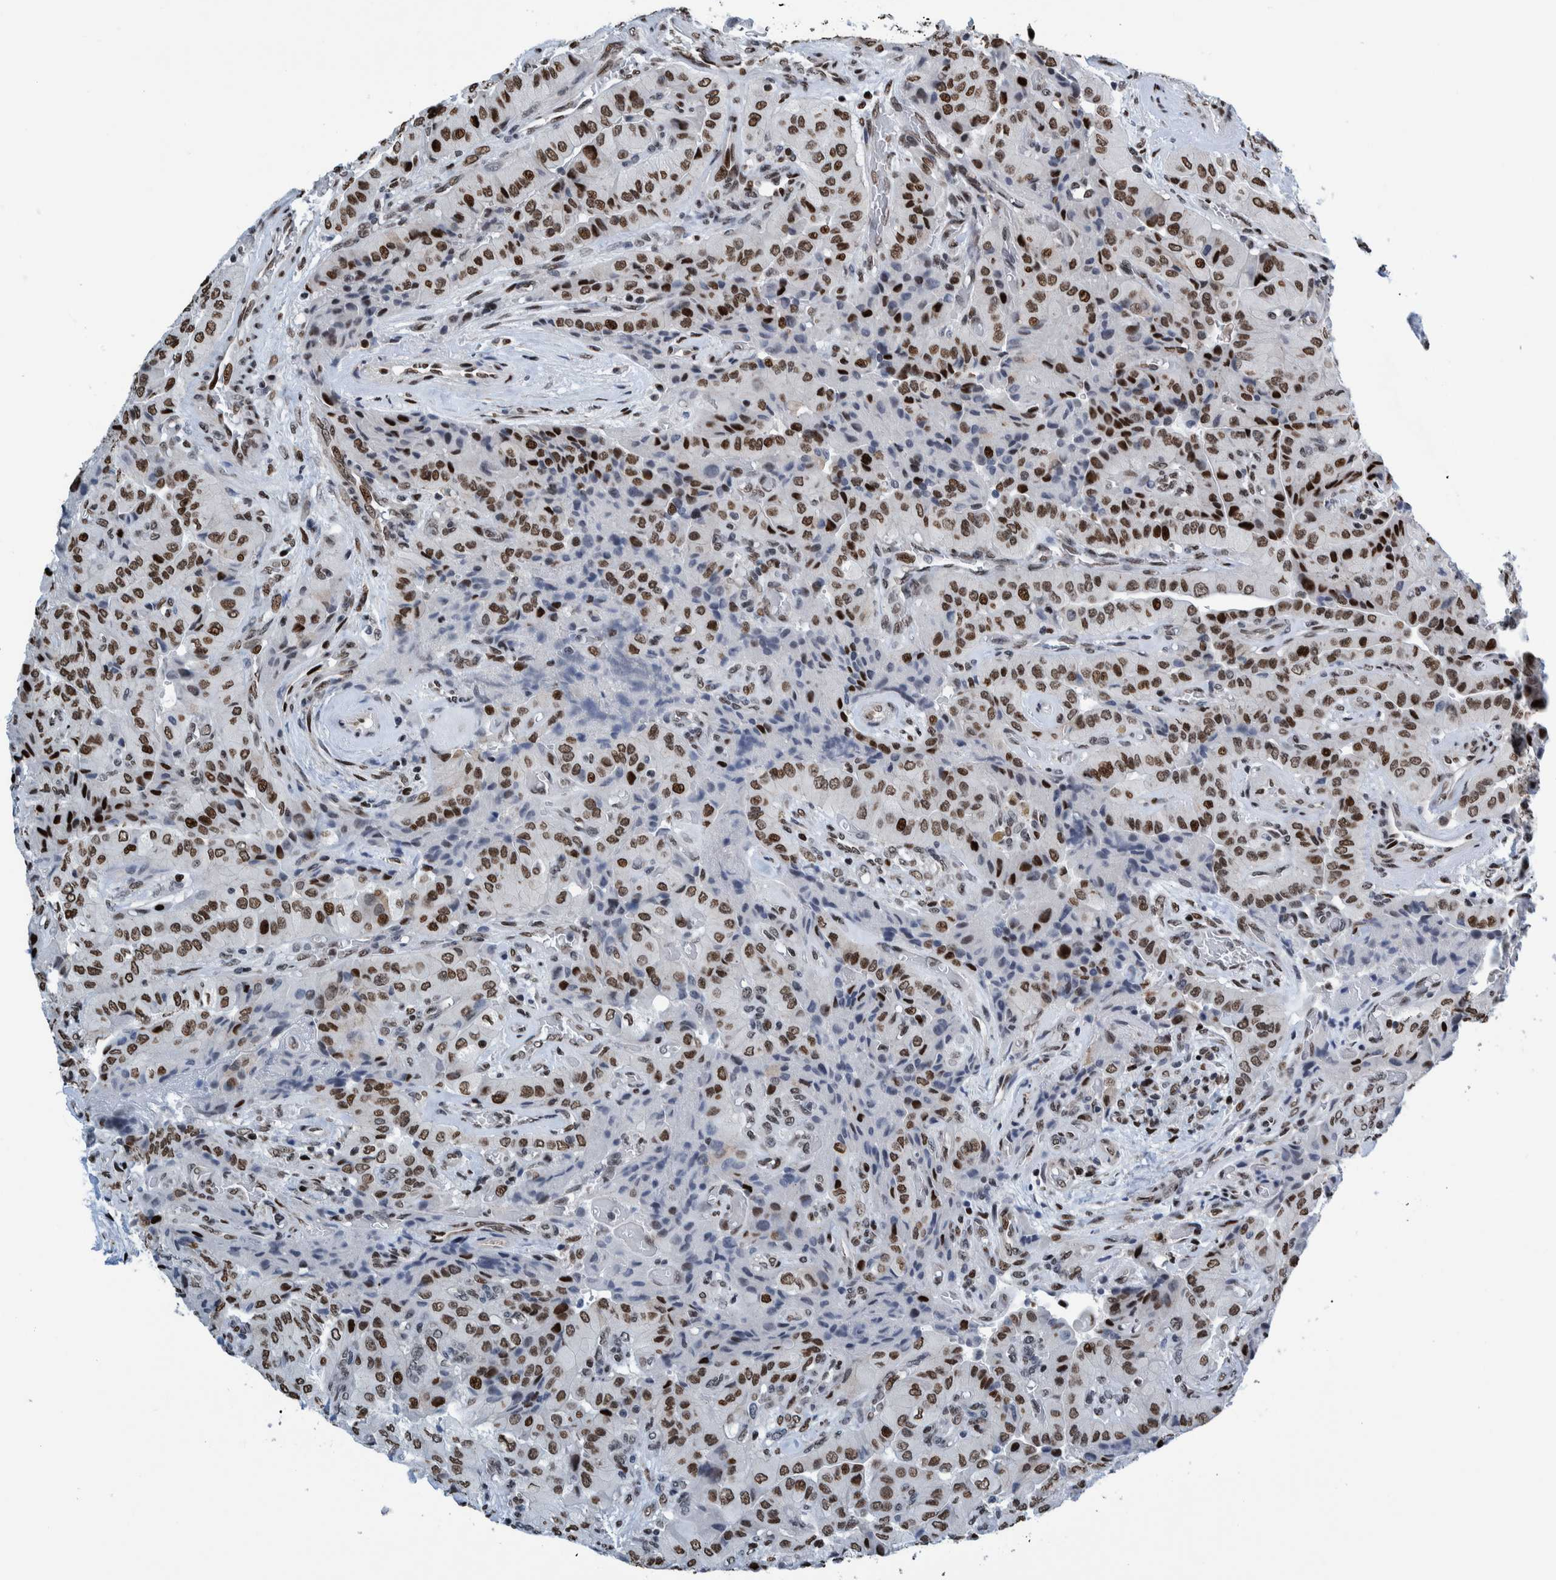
{"staining": {"intensity": "strong", "quantity": ">75%", "location": "nuclear"}, "tissue": "thyroid cancer", "cell_type": "Tumor cells", "image_type": "cancer", "snomed": [{"axis": "morphology", "description": "Papillary adenocarcinoma, NOS"}, {"axis": "topography", "description": "Thyroid gland"}], "caption": "Immunohistochemical staining of human thyroid papillary adenocarcinoma exhibits high levels of strong nuclear positivity in about >75% of tumor cells.", "gene": "HEATR9", "patient": {"sex": "female", "age": 59}}